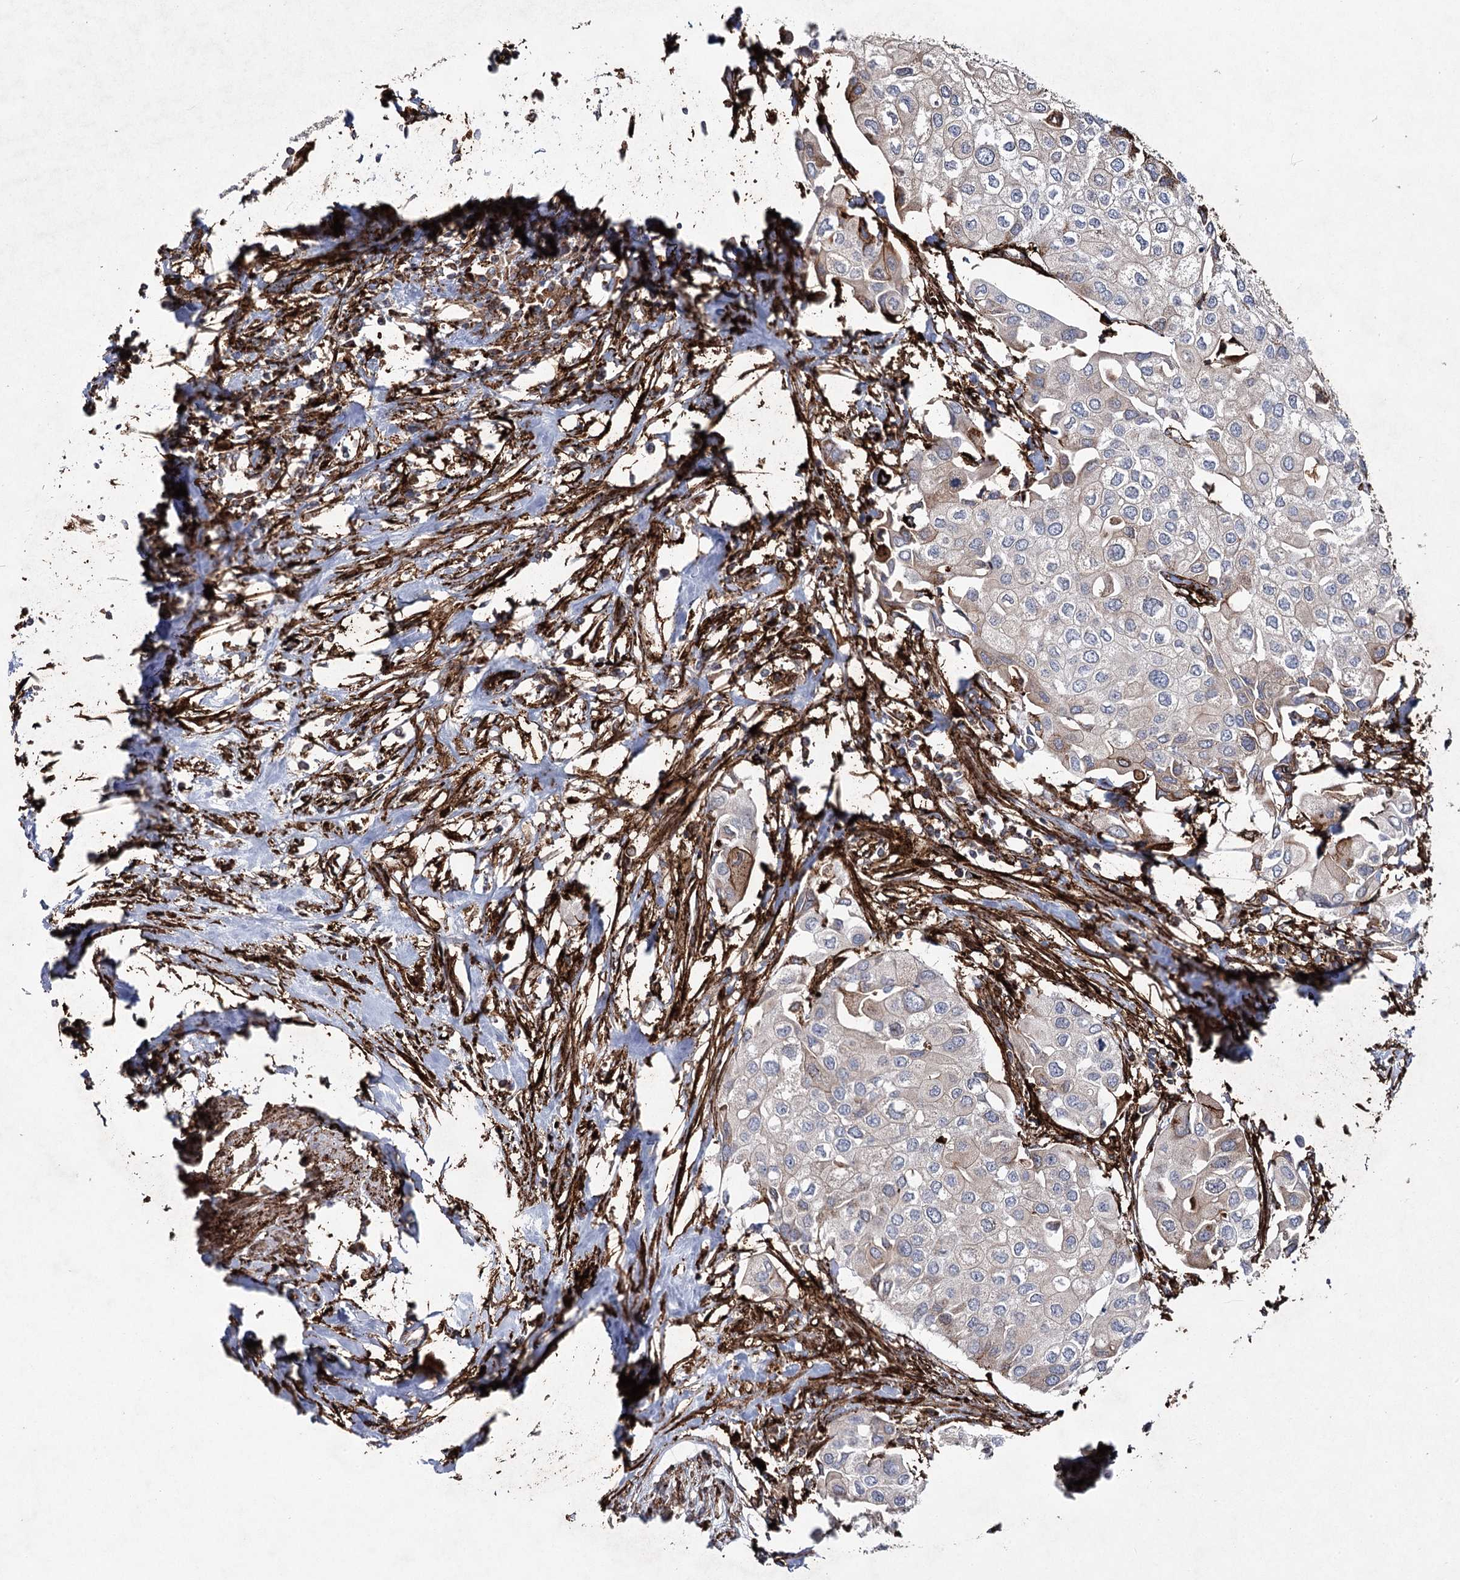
{"staining": {"intensity": "weak", "quantity": "<25%", "location": "cytoplasmic/membranous"}, "tissue": "urothelial cancer", "cell_type": "Tumor cells", "image_type": "cancer", "snomed": [{"axis": "morphology", "description": "Urothelial carcinoma, High grade"}, {"axis": "topography", "description": "Urinary bladder"}], "caption": "Immunohistochemistry of urothelial cancer demonstrates no staining in tumor cells. (Immunohistochemistry (ihc), brightfield microscopy, high magnification).", "gene": "DCUN1D4", "patient": {"sex": "male", "age": 64}}